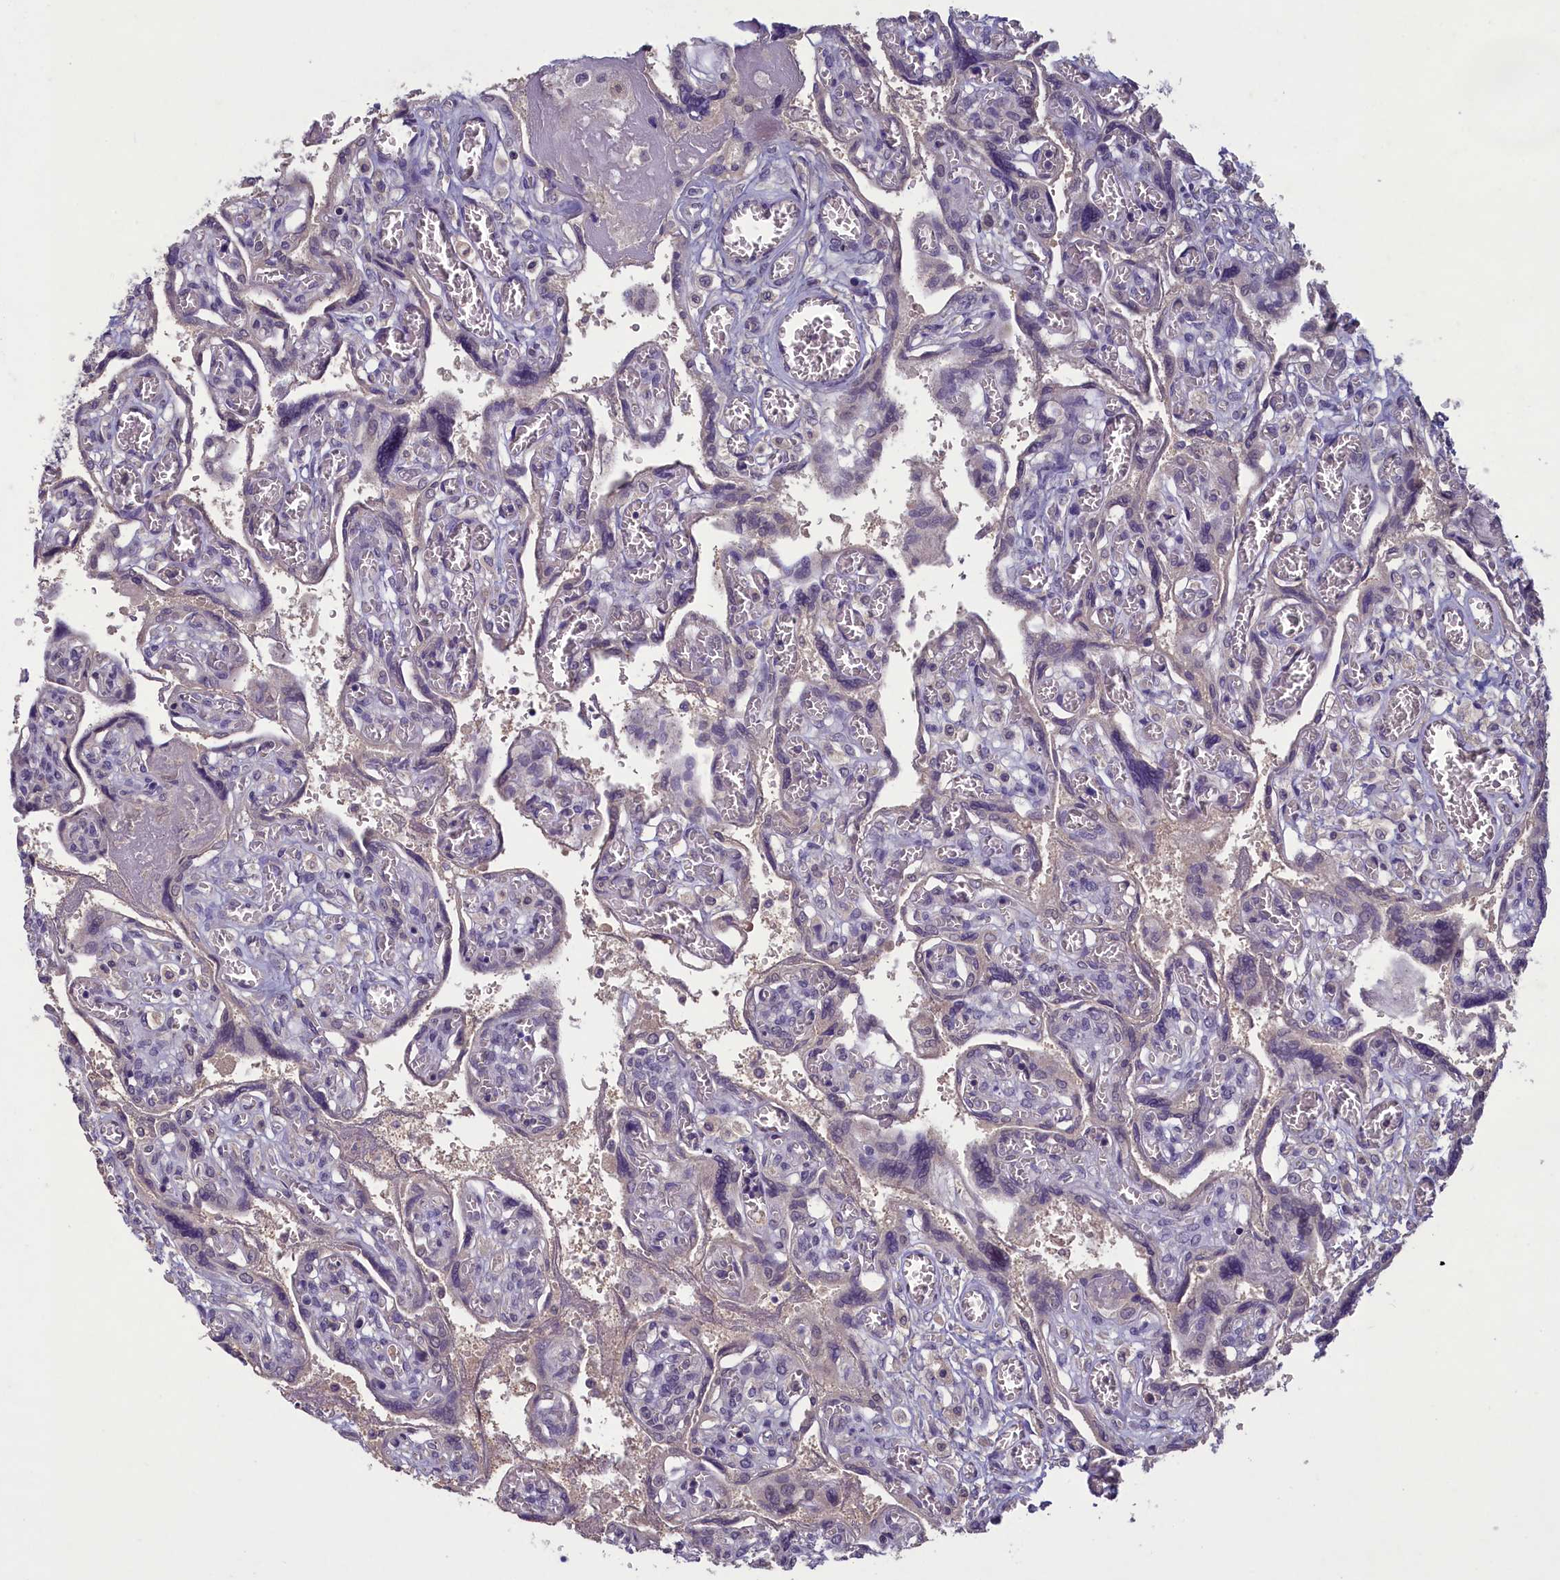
{"staining": {"intensity": "negative", "quantity": "none", "location": "none"}, "tissue": "placenta", "cell_type": "Trophoblastic cells", "image_type": "normal", "snomed": [{"axis": "morphology", "description": "Normal tissue, NOS"}, {"axis": "topography", "description": "Placenta"}], "caption": "This image is of unremarkable placenta stained with immunohistochemistry to label a protein in brown with the nuclei are counter-stained blue. There is no staining in trophoblastic cells.", "gene": "ATF7IP2", "patient": {"sex": "female", "age": 39}}